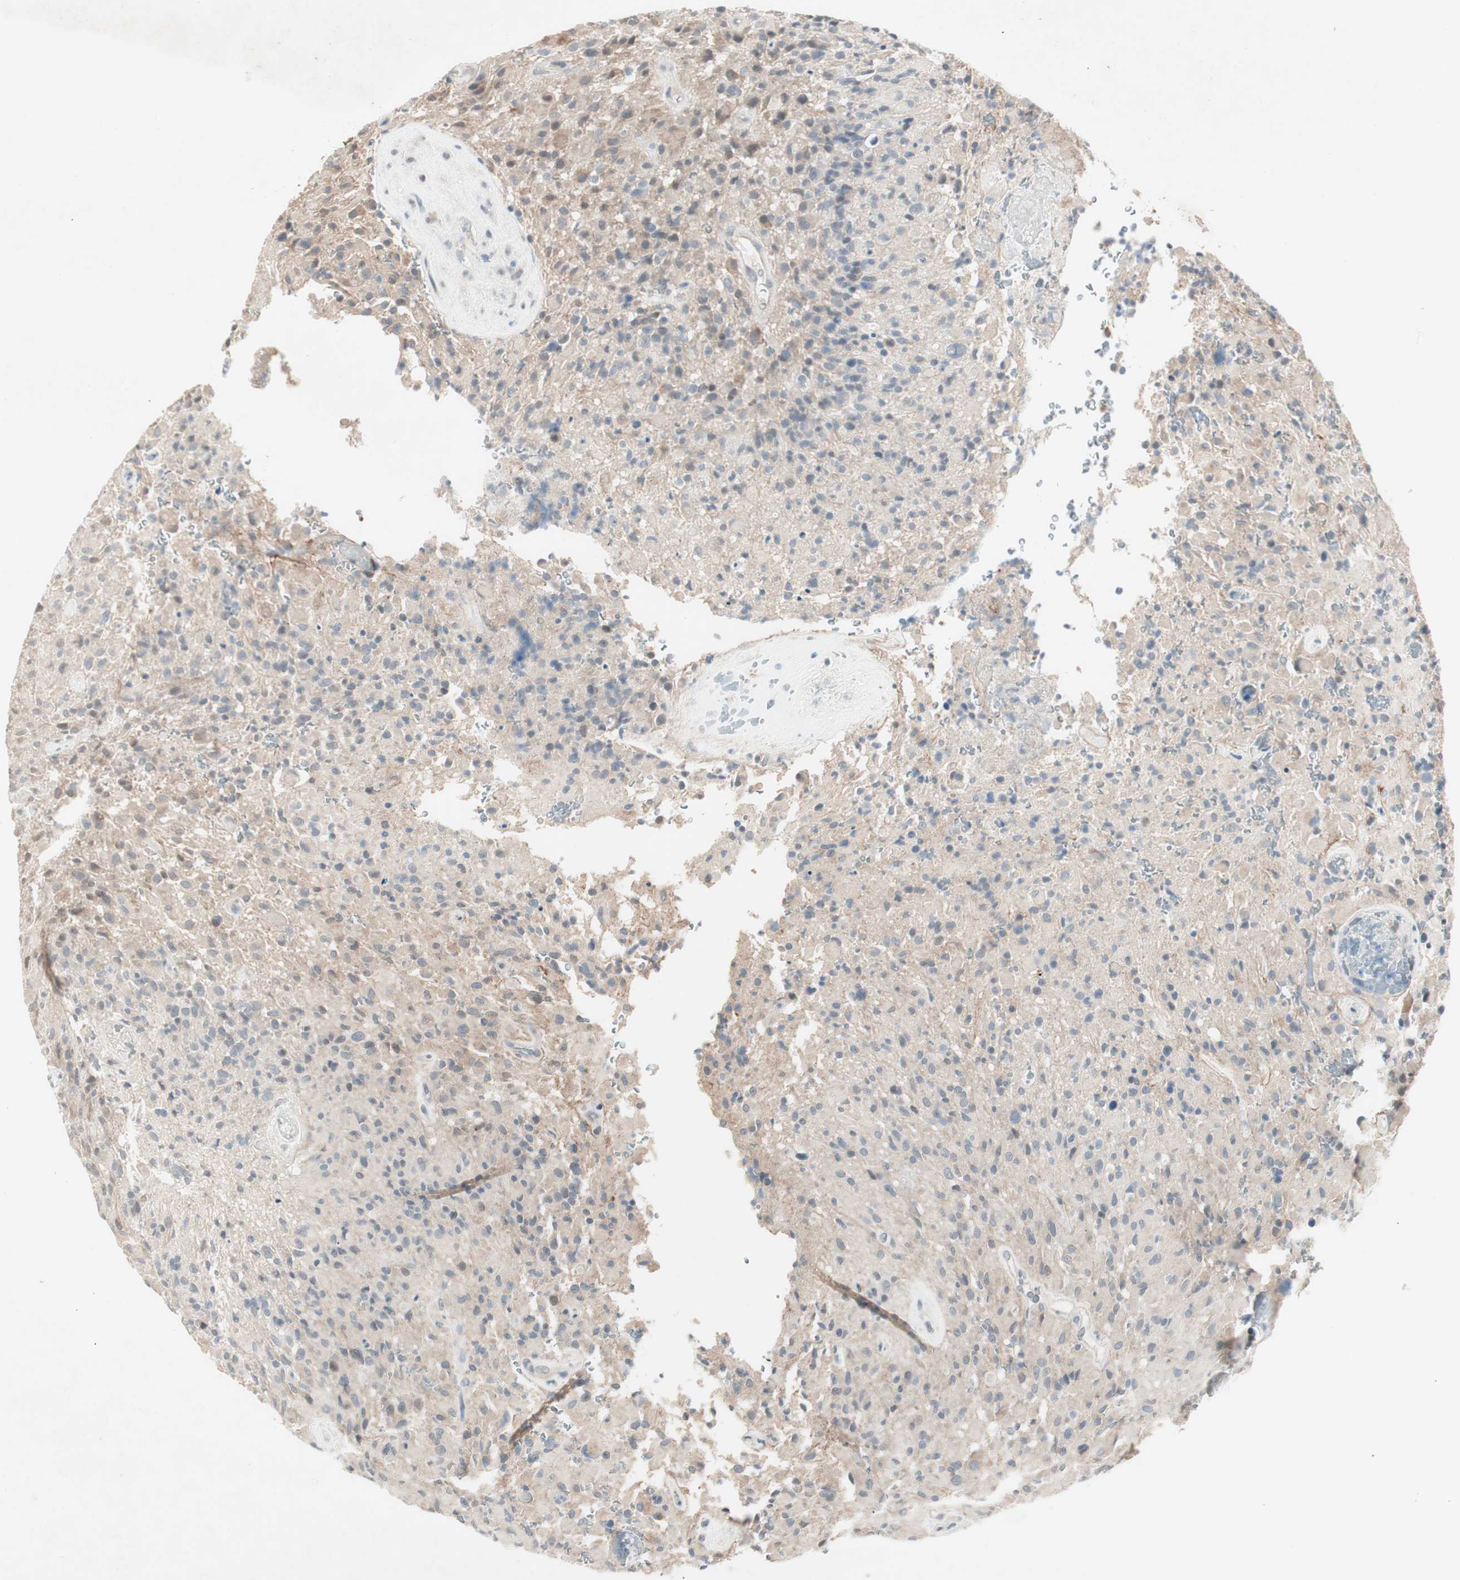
{"staining": {"intensity": "weak", "quantity": ">75%", "location": "cytoplasmic/membranous"}, "tissue": "glioma", "cell_type": "Tumor cells", "image_type": "cancer", "snomed": [{"axis": "morphology", "description": "Glioma, malignant, High grade"}, {"axis": "topography", "description": "Brain"}], "caption": "Glioma tissue displays weak cytoplasmic/membranous staining in approximately >75% of tumor cells (DAB IHC, brown staining for protein, blue staining for nuclei).", "gene": "ITGB4", "patient": {"sex": "male", "age": 71}}